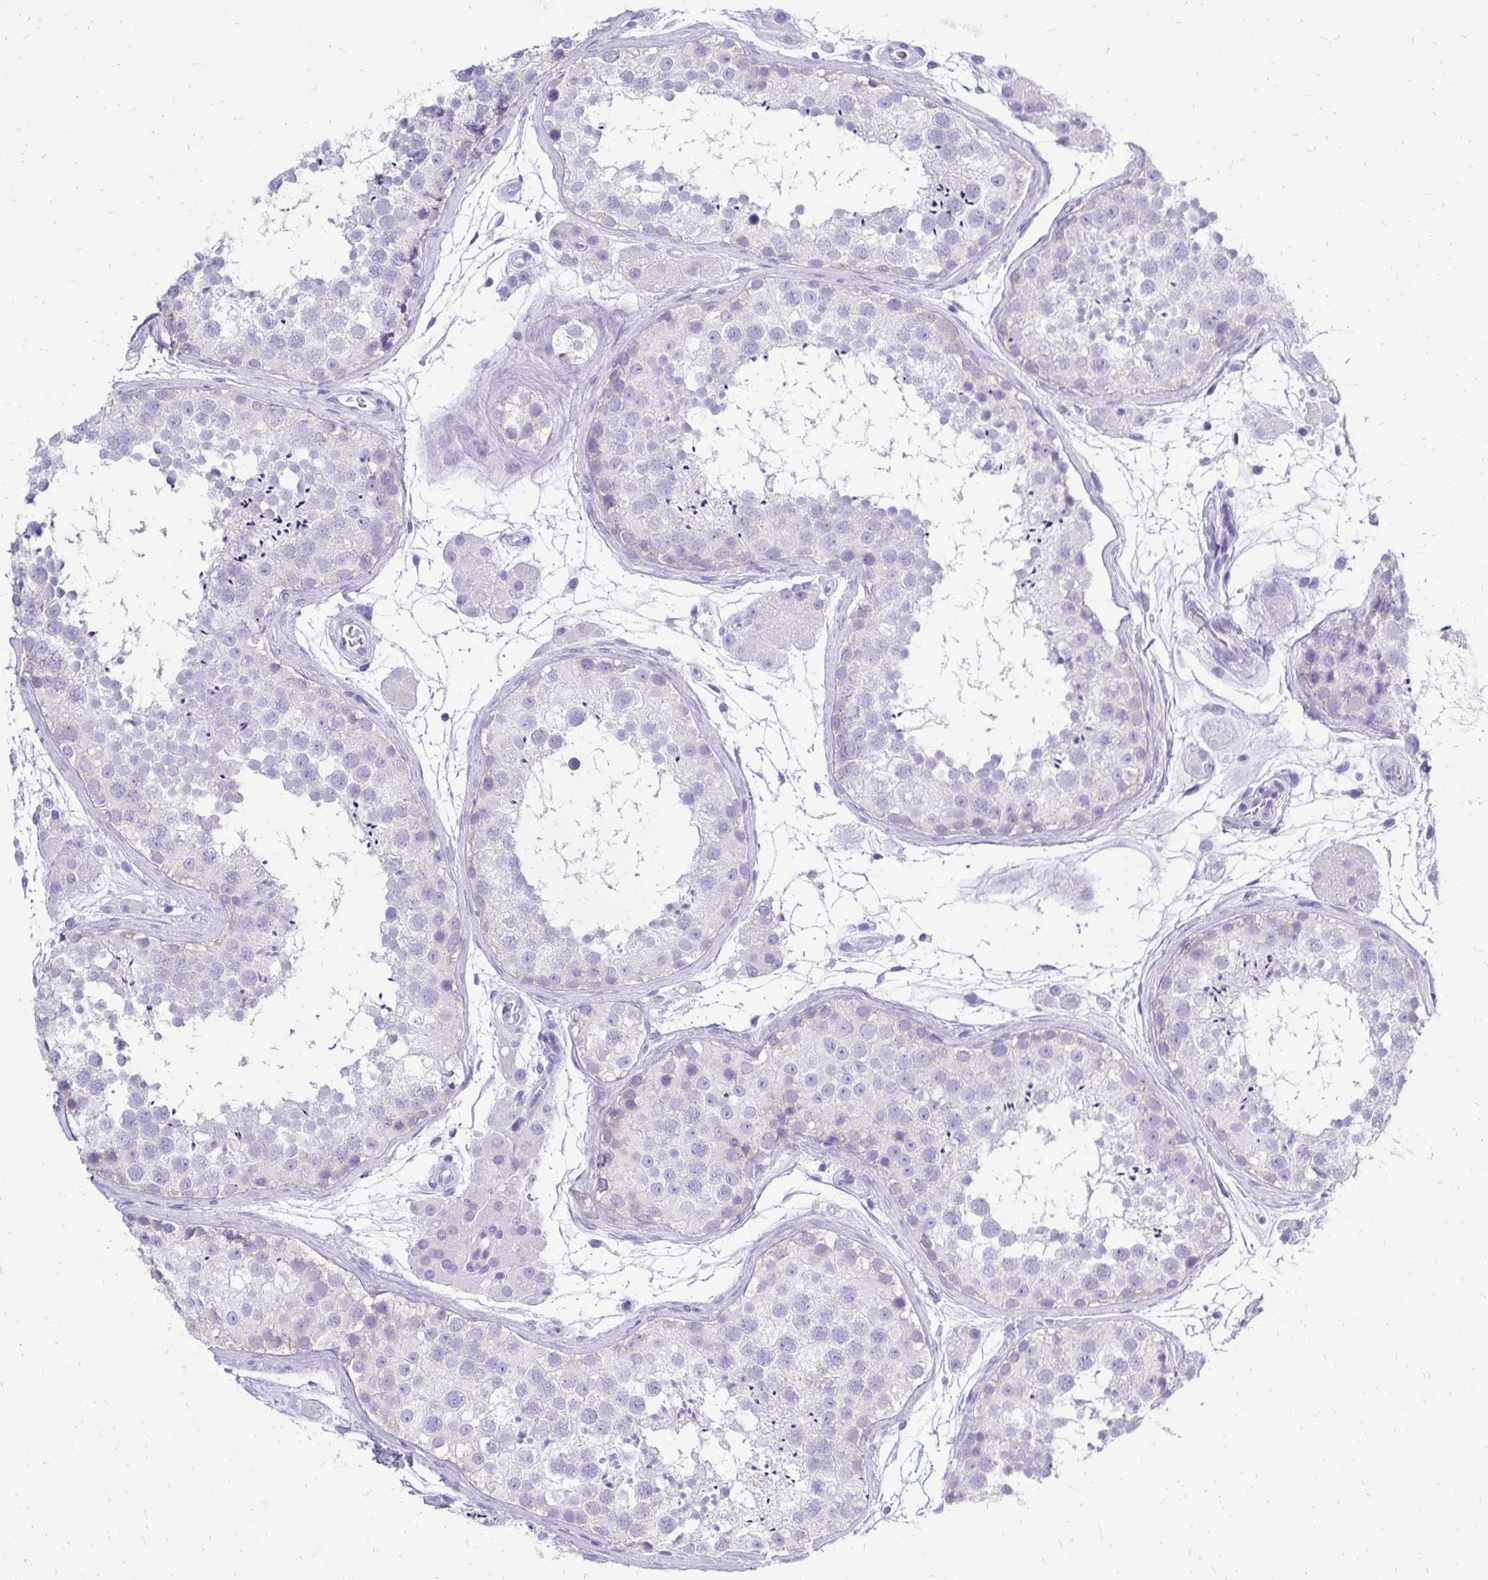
{"staining": {"intensity": "negative", "quantity": "none", "location": "none"}, "tissue": "testis", "cell_type": "Cells in seminiferous ducts", "image_type": "normal", "snomed": [{"axis": "morphology", "description": "Normal tissue, NOS"}, {"axis": "topography", "description": "Testis"}], "caption": "Testis stained for a protein using immunohistochemistry (IHC) displays no expression cells in seminiferous ducts.", "gene": "SLC32A1", "patient": {"sex": "male", "age": 41}}